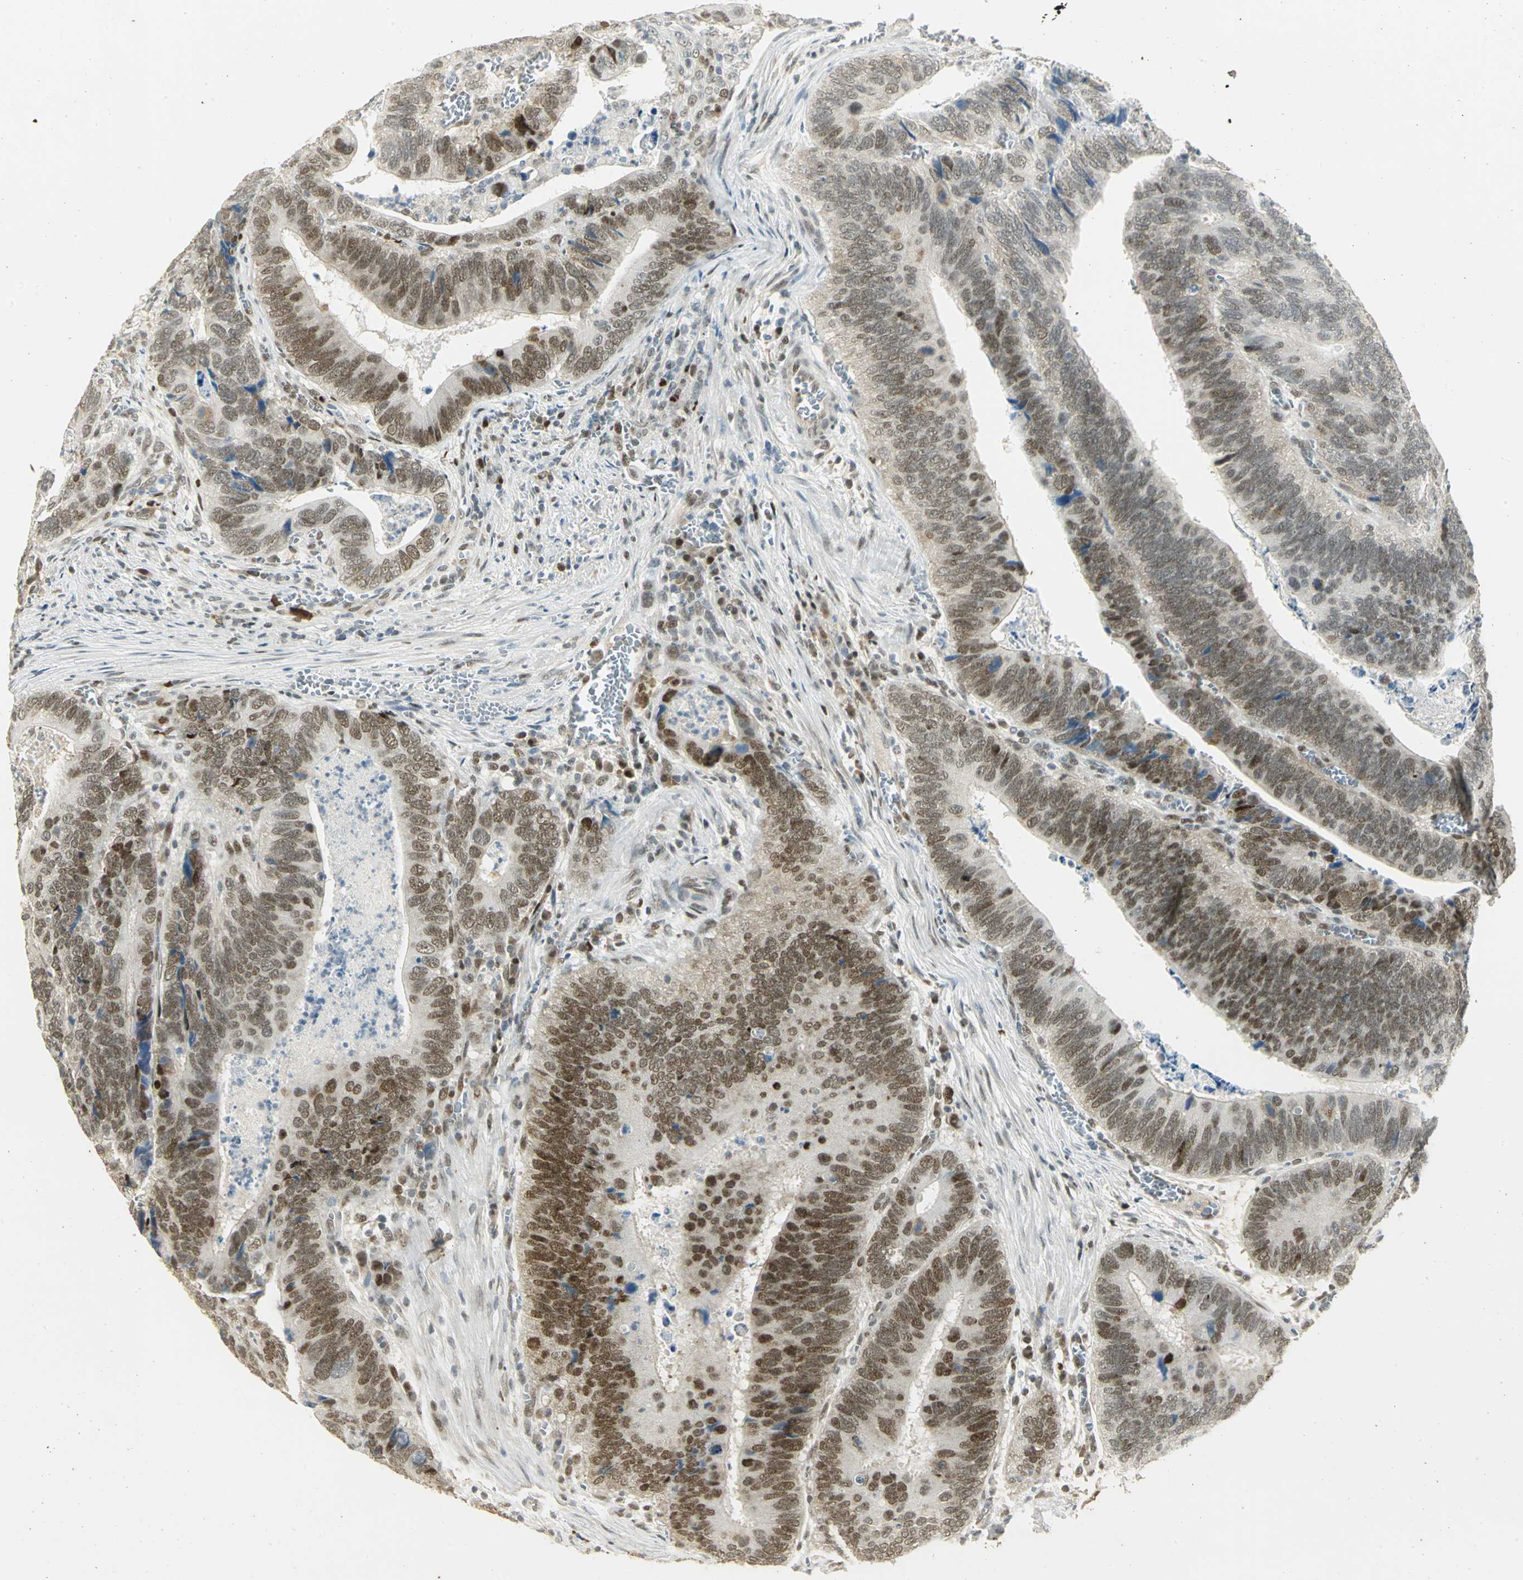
{"staining": {"intensity": "strong", "quantity": ">75%", "location": "nuclear"}, "tissue": "colorectal cancer", "cell_type": "Tumor cells", "image_type": "cancer", "snomed": [{"axis": "morphology", "description": "Adenocarcinoma, NOS"}, {"axis": "topography", "description": "Colon"}], "caption": "DAB immunohistochemical staining of human colorectal cancer exhibits strong nuclear protein expression in approximately >75% of tumor cells.", "gene": "AK6", "patient": {"sex": "male", "age": 72}}